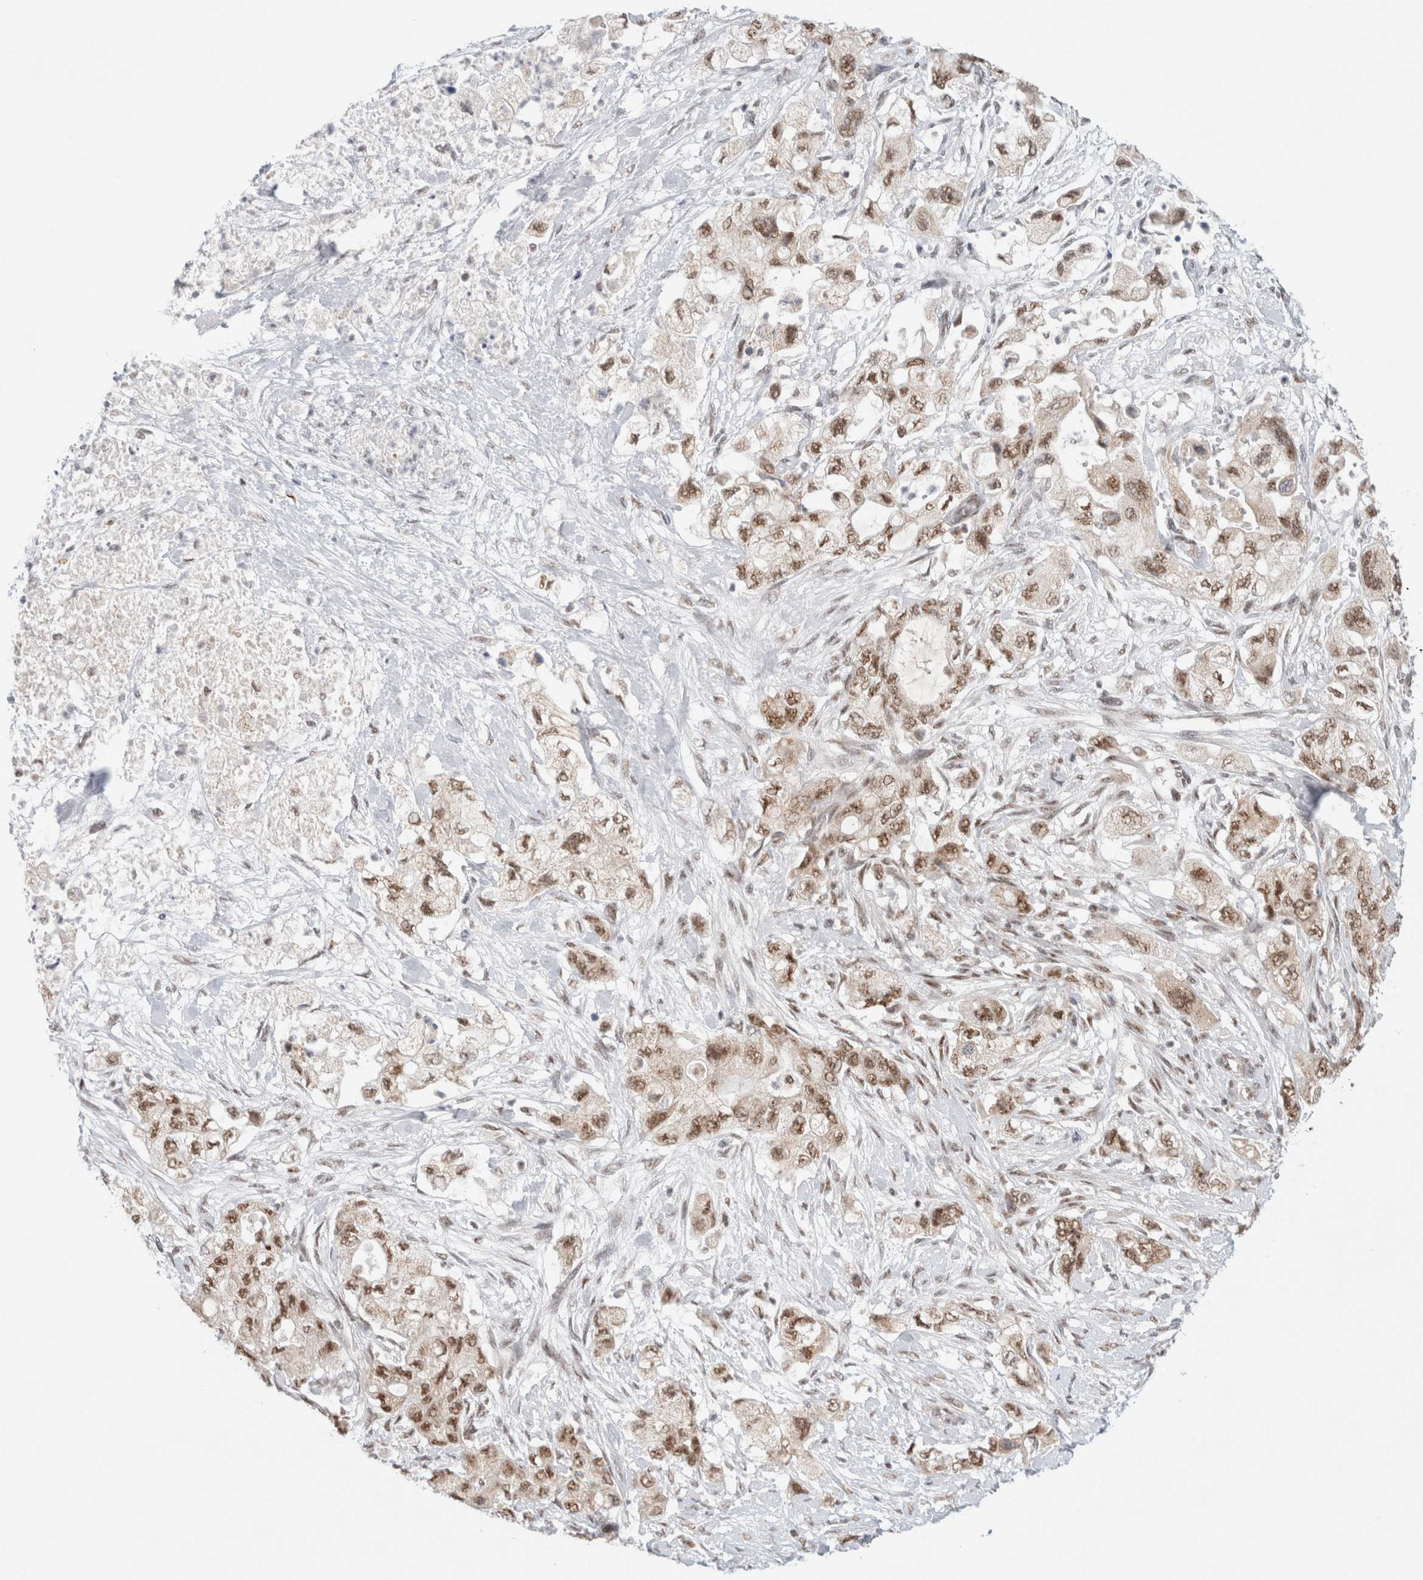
{"staining": {"intensity": "moderate", "quantity": ">75%", "location": "nuclear"}, "tissue": "pancreatic cancer", "cell_type": "Tumor cells", "image_type": "cancer", "snomed": [{"axis": "morphology", "description": "Adenocarcinoma, NOS"}, {"axis": "topography", "description": "Pancreas"}], "caption": "Pancreatic adenocarcinoma was stained to show a protein in brown. There is medium levels of moderate nuclear staining in about >75% of tumor cells.", "gene": "TRMT12", "patient": {"sex": "female", "age": 73}}